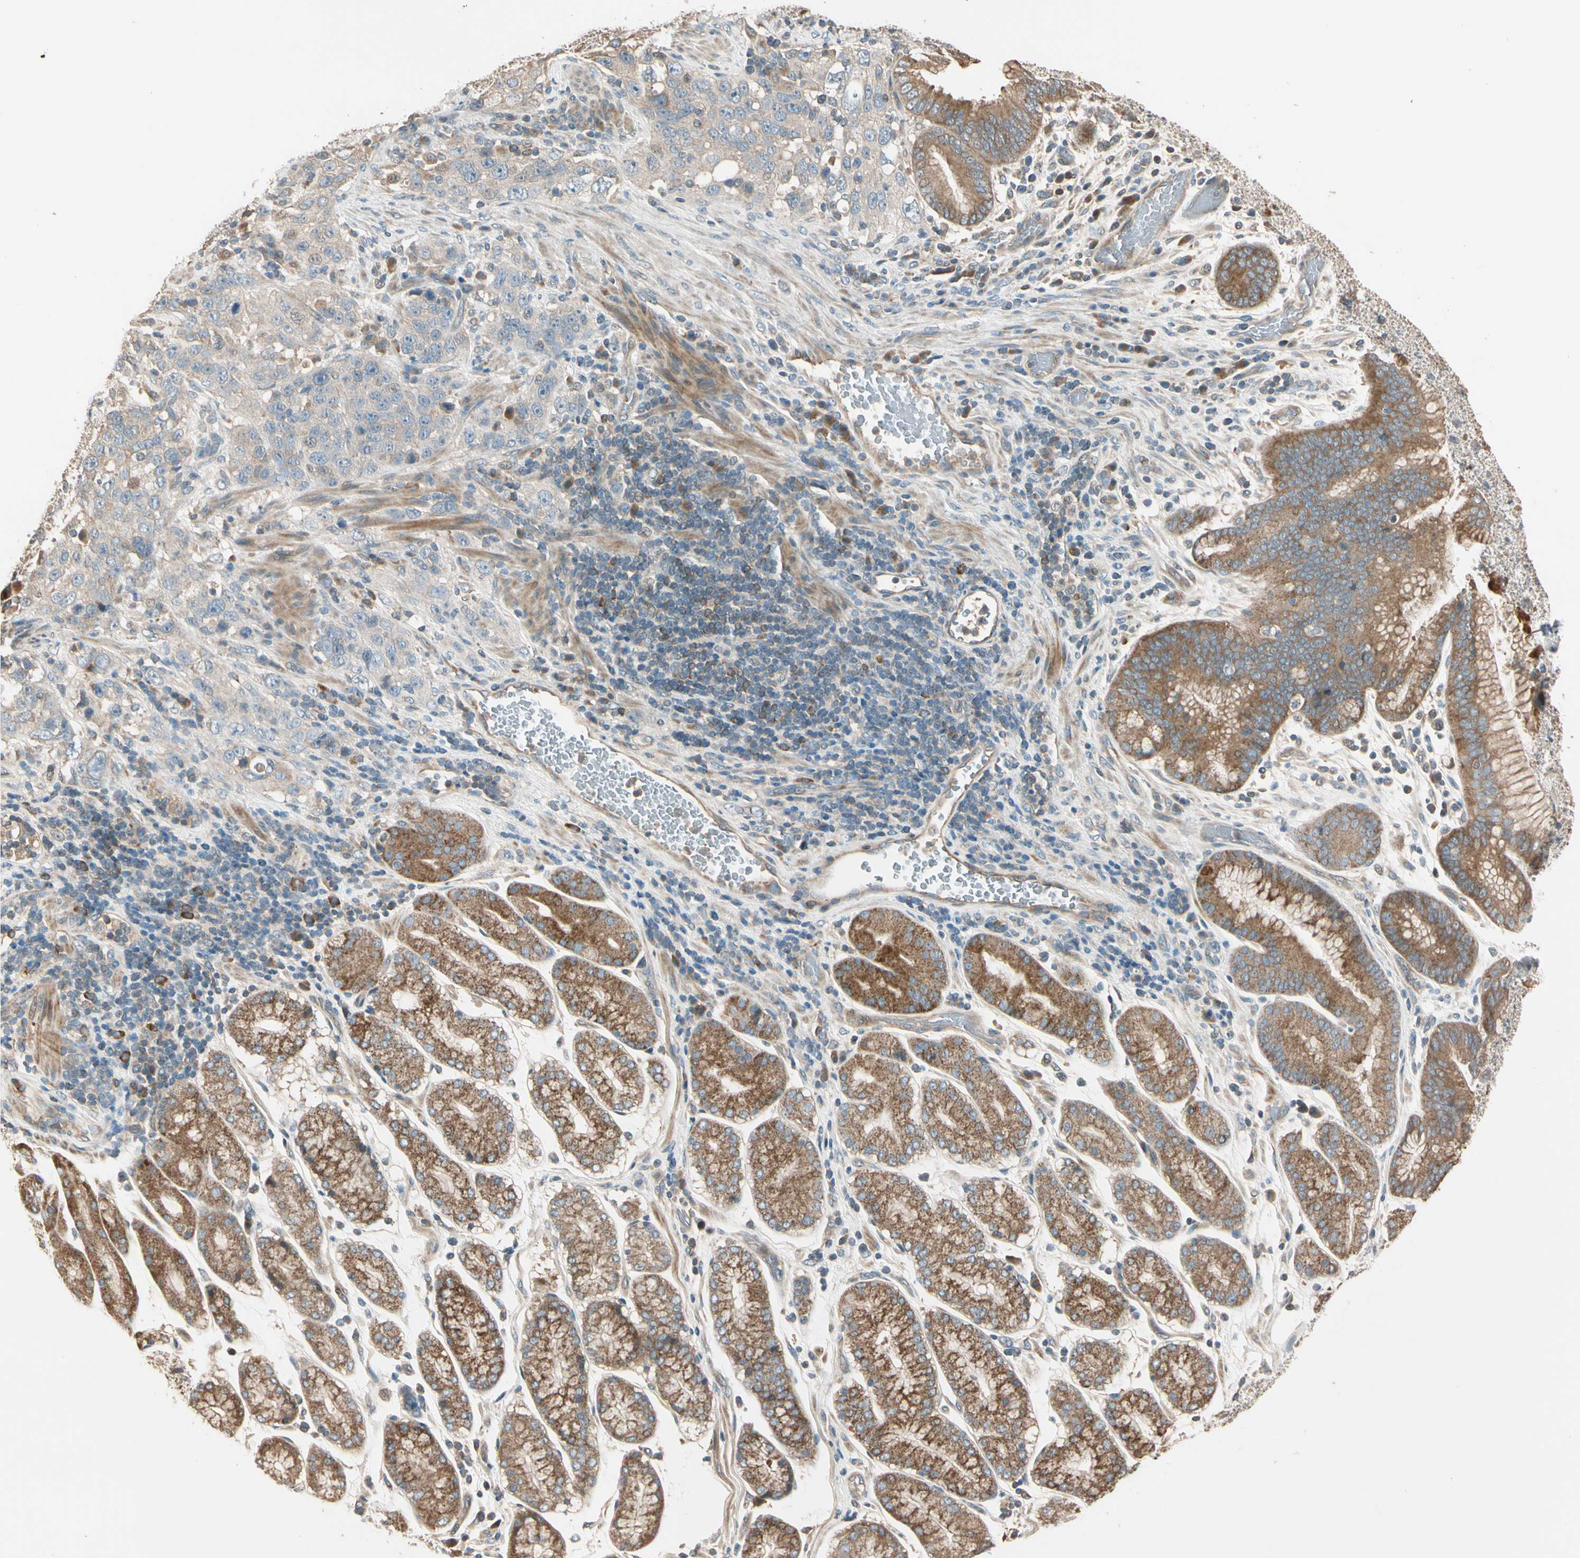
{"staining": {"intensity": "weak", "quantity": "25%-75%", "location": "cytoplasmic/membranous"}, "tissue": "stomach cancer", "cell_type": "Tumor cells", "image_type": "cancer", "snomed": [{"axis": "morphology", "description": "Normal tissue, NOS"}, {"axis": "morphology", "description": "Adenocarcinoma, NOS"}, {"axis": "topography", "description": "Stomach"}], "caption": "Tumor cells exhibit weak cytoplasmic/membranous staining in approximately 25%-75% of cells in stomach adenocarcinoma. Nuclei are stained in blue.", "gene": "TNFRSF21", "patient": {"sex": "male", "age": 48}}